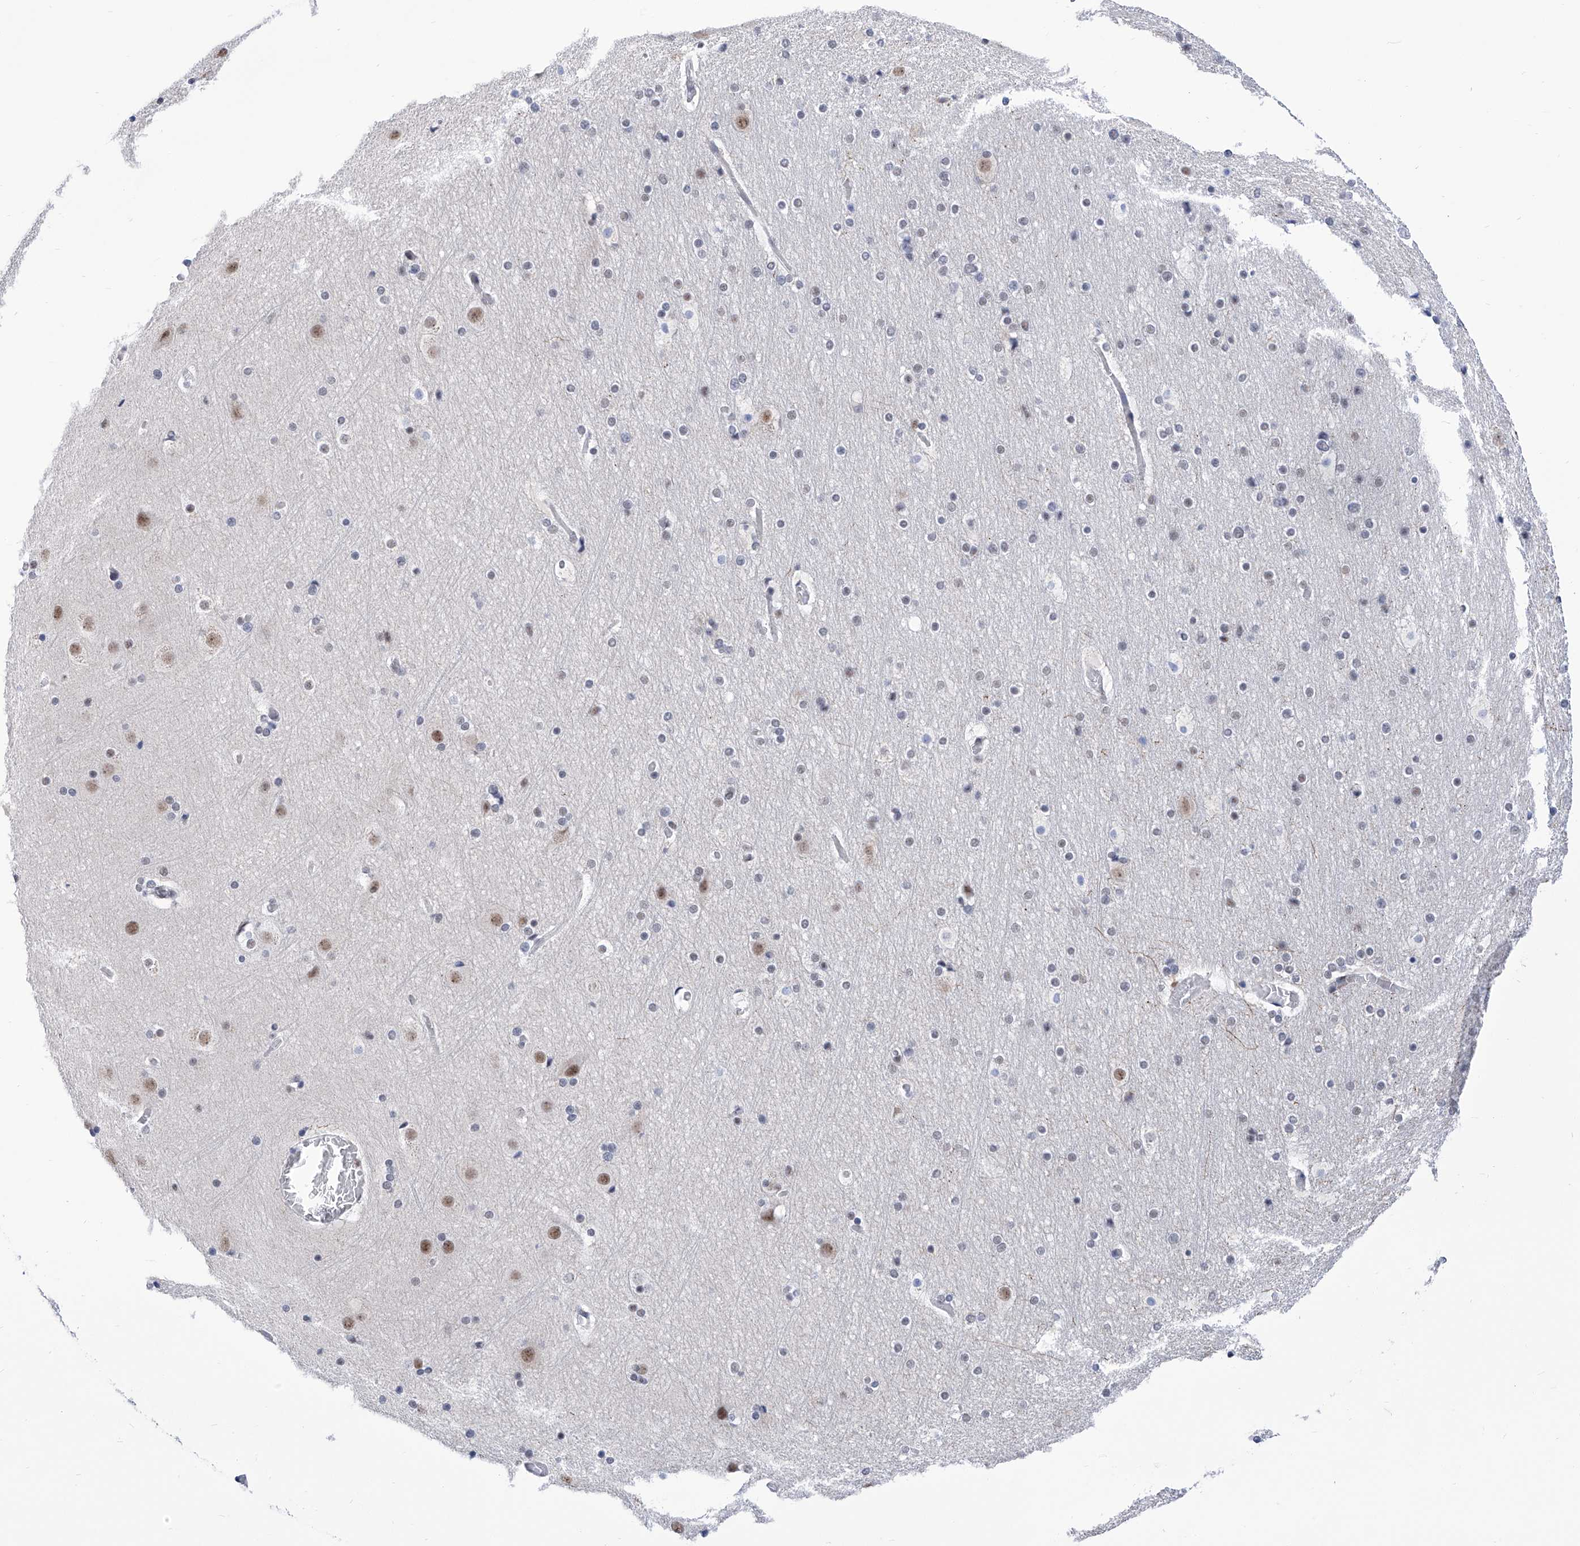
{"staining": {"intensity": "negative", "quantity": "none", "location": "none"}, "tissue": "cerebral cortex", "cell_type": "Endothelial cells", "image_type": "normal", "snomed": [{"axis": "morphology", "description": "Normal tissue, NOS"}, {"axis": "topography", "description": "Cerebral cortex"}], "caption": "This is an immunohistochemistry micrograph of normal human cerebral cortex. There is no expression in endothelial cells.", "gene": "SART1", "patient": {"sex": "male", "age": 57}}